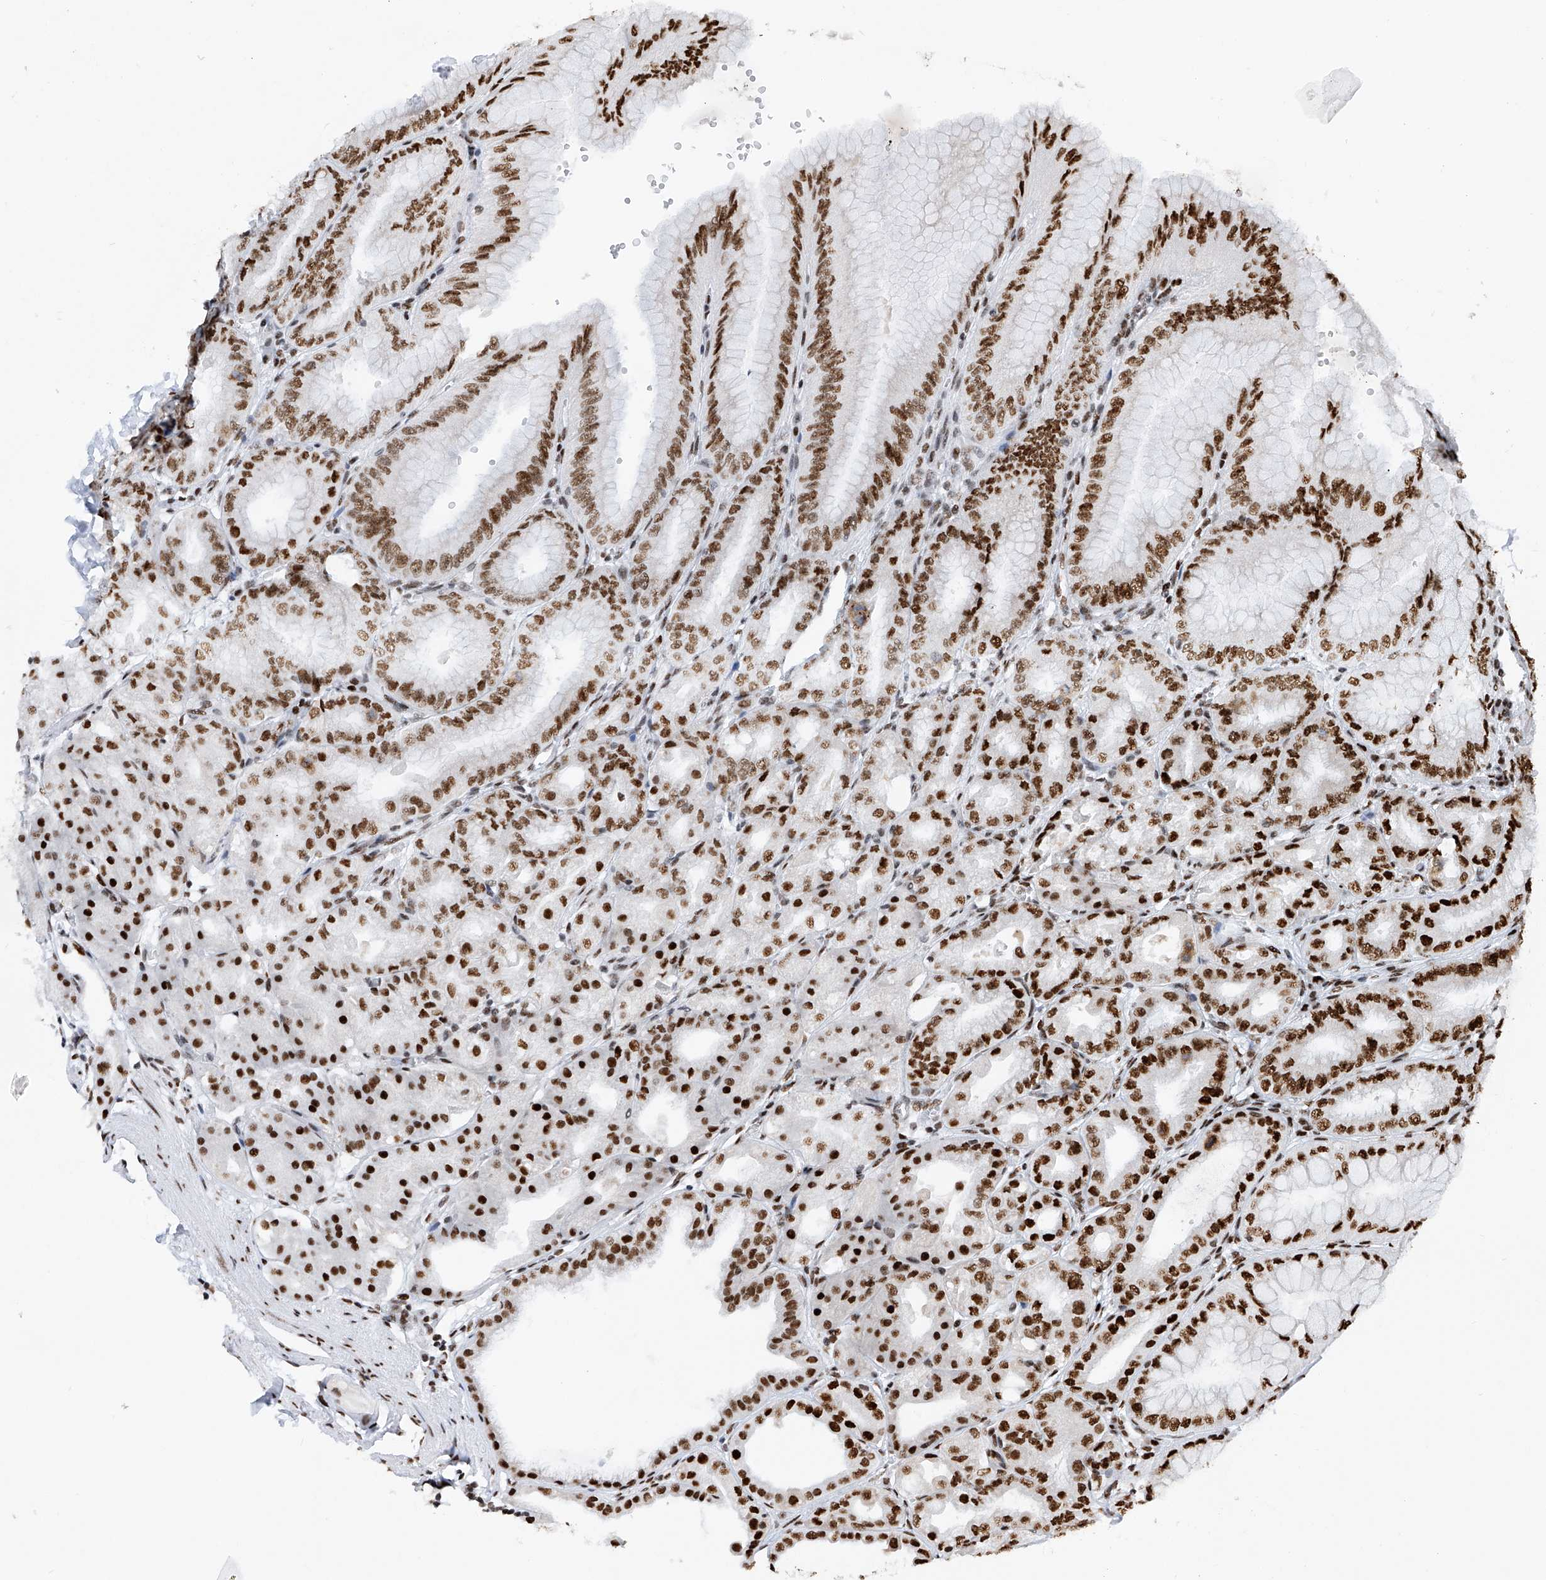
{"staining": {"intensity": "strong", "quantity": ">75%", "location": "nuclear"}, "tissue": "stomach", "cell_type": "Glandular cells", "image_type": "normal", "snomed": [{"axis": "morphology", "description": "Normal tissue, NOS"}, {"axis": "topography", "description": "Stomach, lower"}], "caption": "Brown immunohistochemical staining in normal human stomach demonstrates strong nuclear positivity in about >75% of glandular cells. The staining was performed using DAB to visualize the protein expression in brown, while the nuclei were stained in blue with hematoxylin (Magnification: 20x).", "gene": "SRSF6", "patient": {"sex": "male", "age": 71}}